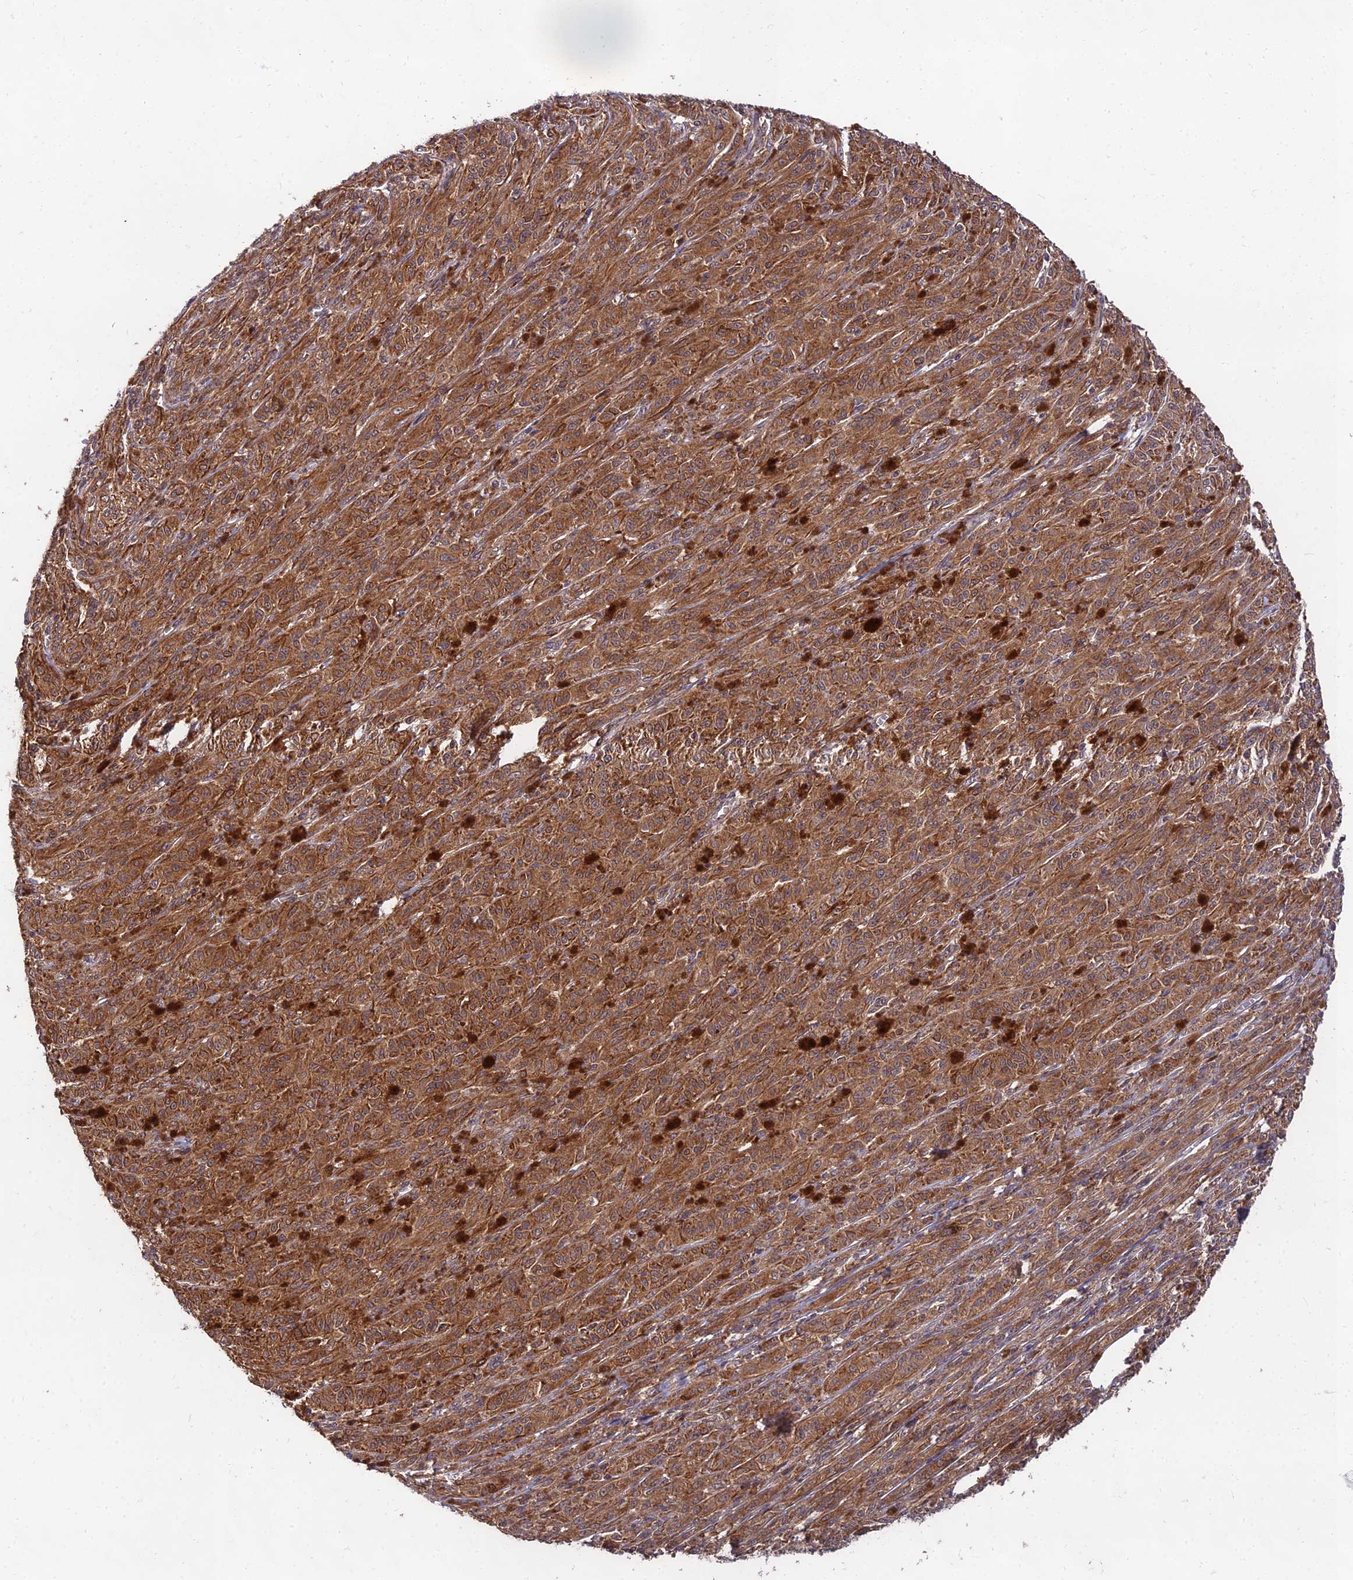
{"staining": {"intensity": "moderate", "quantity": ">75%", "location": "cytoplasmic/membranous,nuclear"}, "tissue": "melanoma", "cell_type": "Tumor cells", "image_type": "cancer", "snomed": [{"axis": "morphology", "description": "Malignant melanoma, NOS"}, {"axis": "topography", "description": "Skin"}], "caption": "High-power microscopy captured an immunohistochemistry (IHC) image of melanoma, revealing moderate cytoplasmic/membranous and nuclear positivity in approximately >75% of tumor cells.", "gene": "MKKS", "patient": {"sex": "female", "age": 52}}